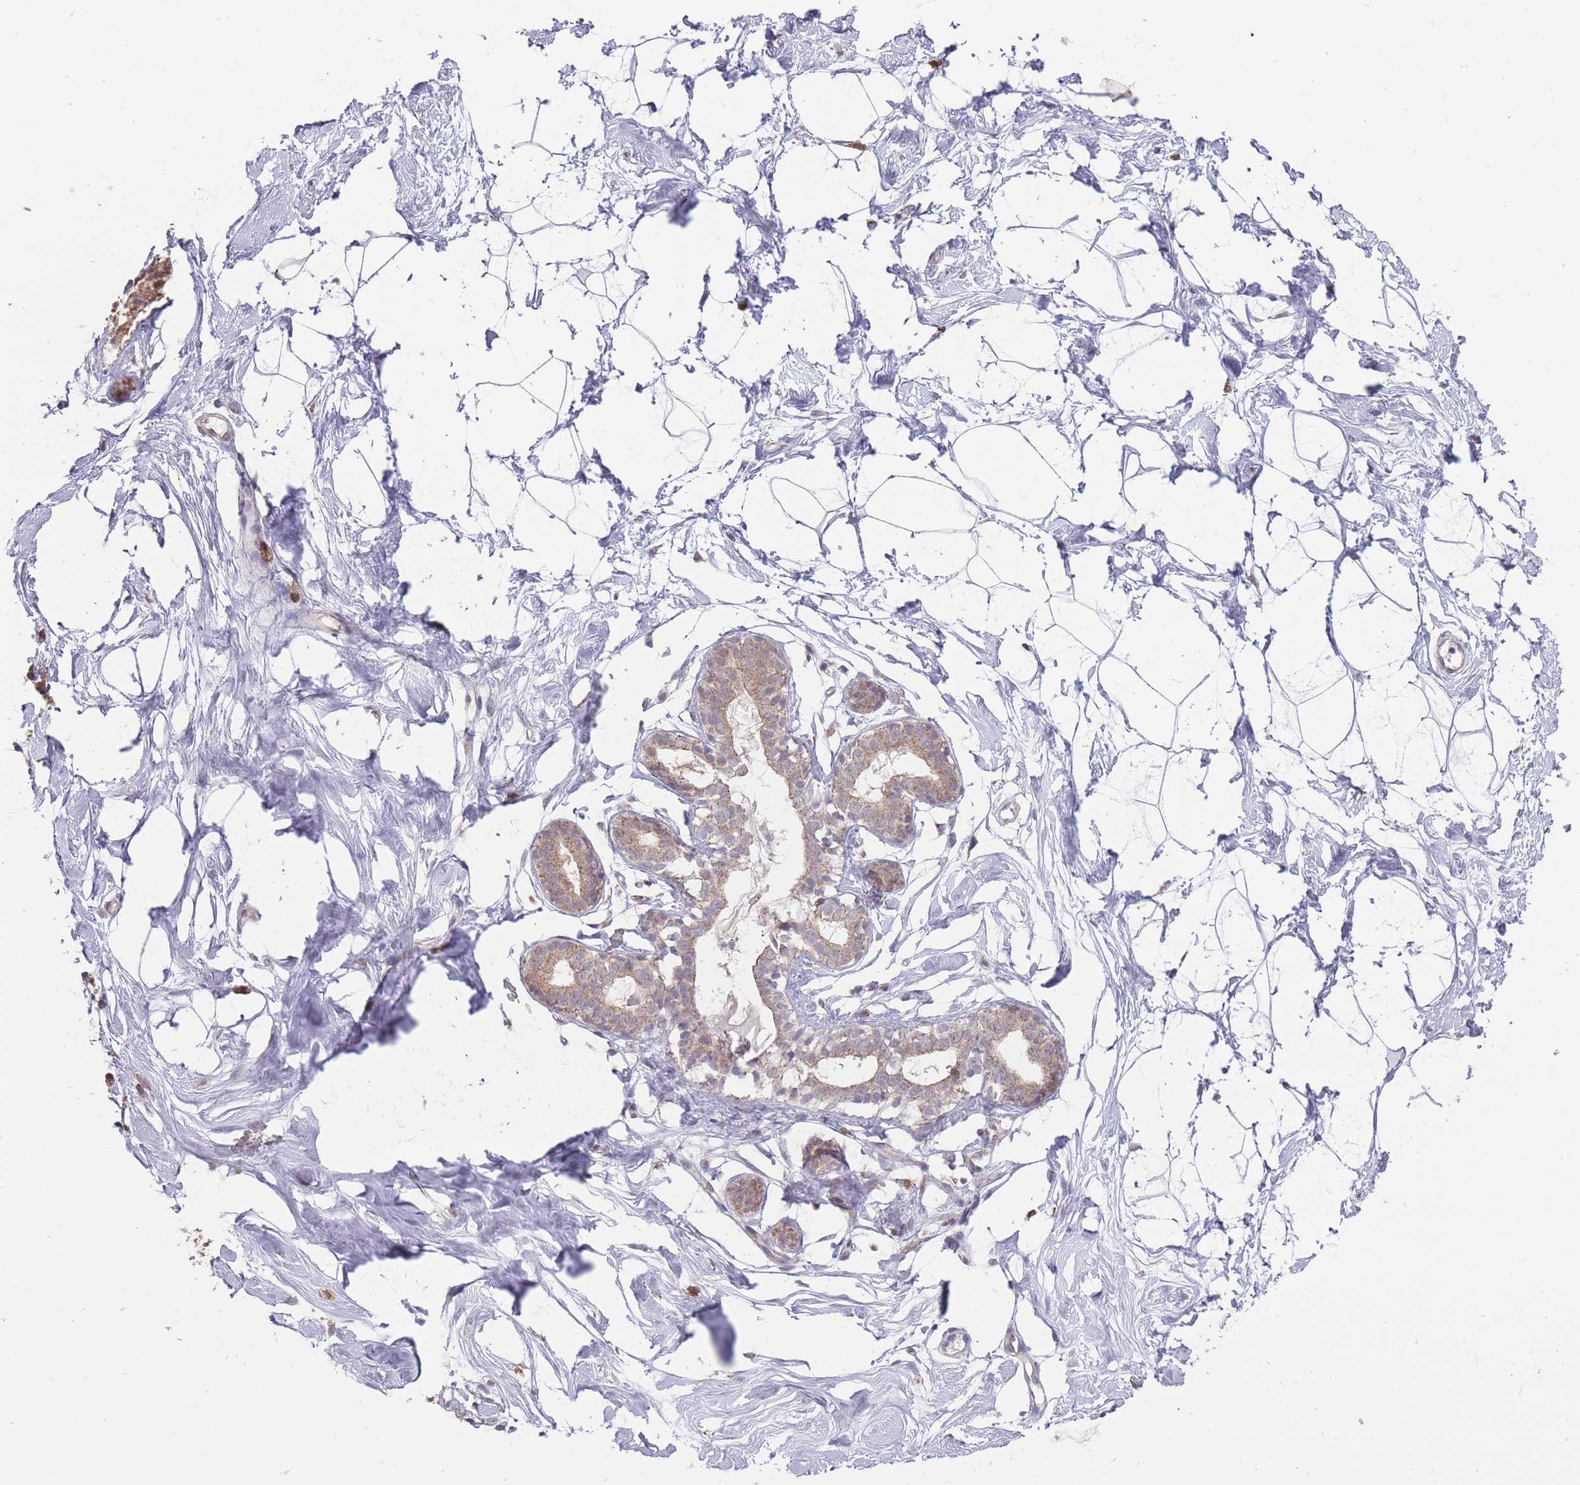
{"staining": {"intensity": "negative", "quantity": "none", "location": "none"}, "tissue": "breast", "cell_type": "Adipocytes", "image_type": "normal", "snomed": [{"axis": "morphology", "description": "Normal tissue, NOS"}, {"axis": "morphology", "description": "Adenoma, NOS"}, {"axis": "topography", "description": "Breast"}], "caption": "The micrograph exhibits no significant expression in adipocytes of breast.", "gene": "NELL1", "patient": {"sex": "female", "age": 23}}